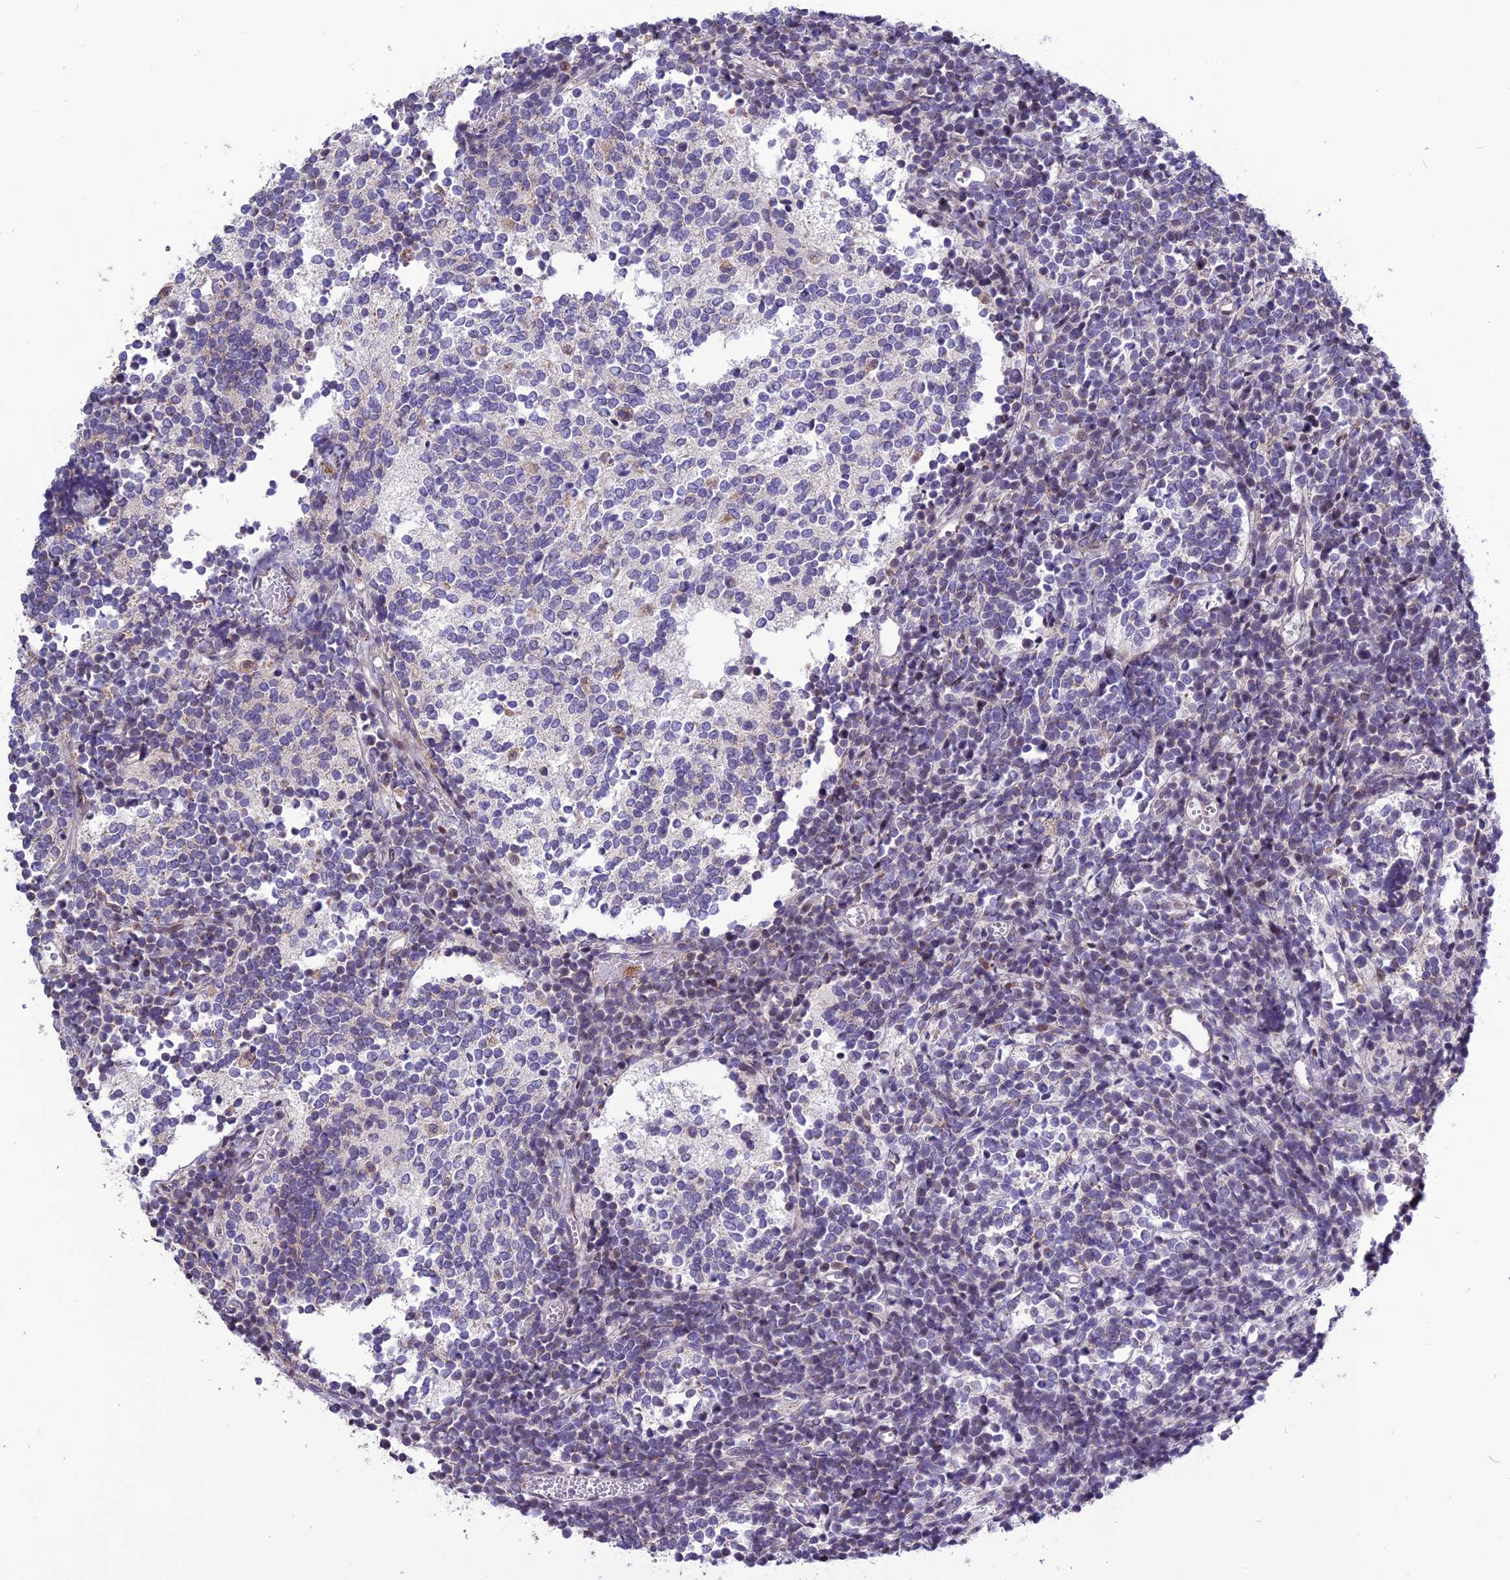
{"staining": {"intensity": "negative", "quantity": "none", "location": "none"}, "tissue": "glioma", "cell_type": "Tumor cells", "image_type": "cancer", "snomed": [{"axis": "morphology", "description": "Glioma, malignant, Low grade"}, {"axis": "topography", "description": "Brain"}], "caption": "Image shows no significant protein expression in tumor cells of malignant low-grade glioma.", "gene": "SPG21", "patient": {"sex": "female", "age": 1}}